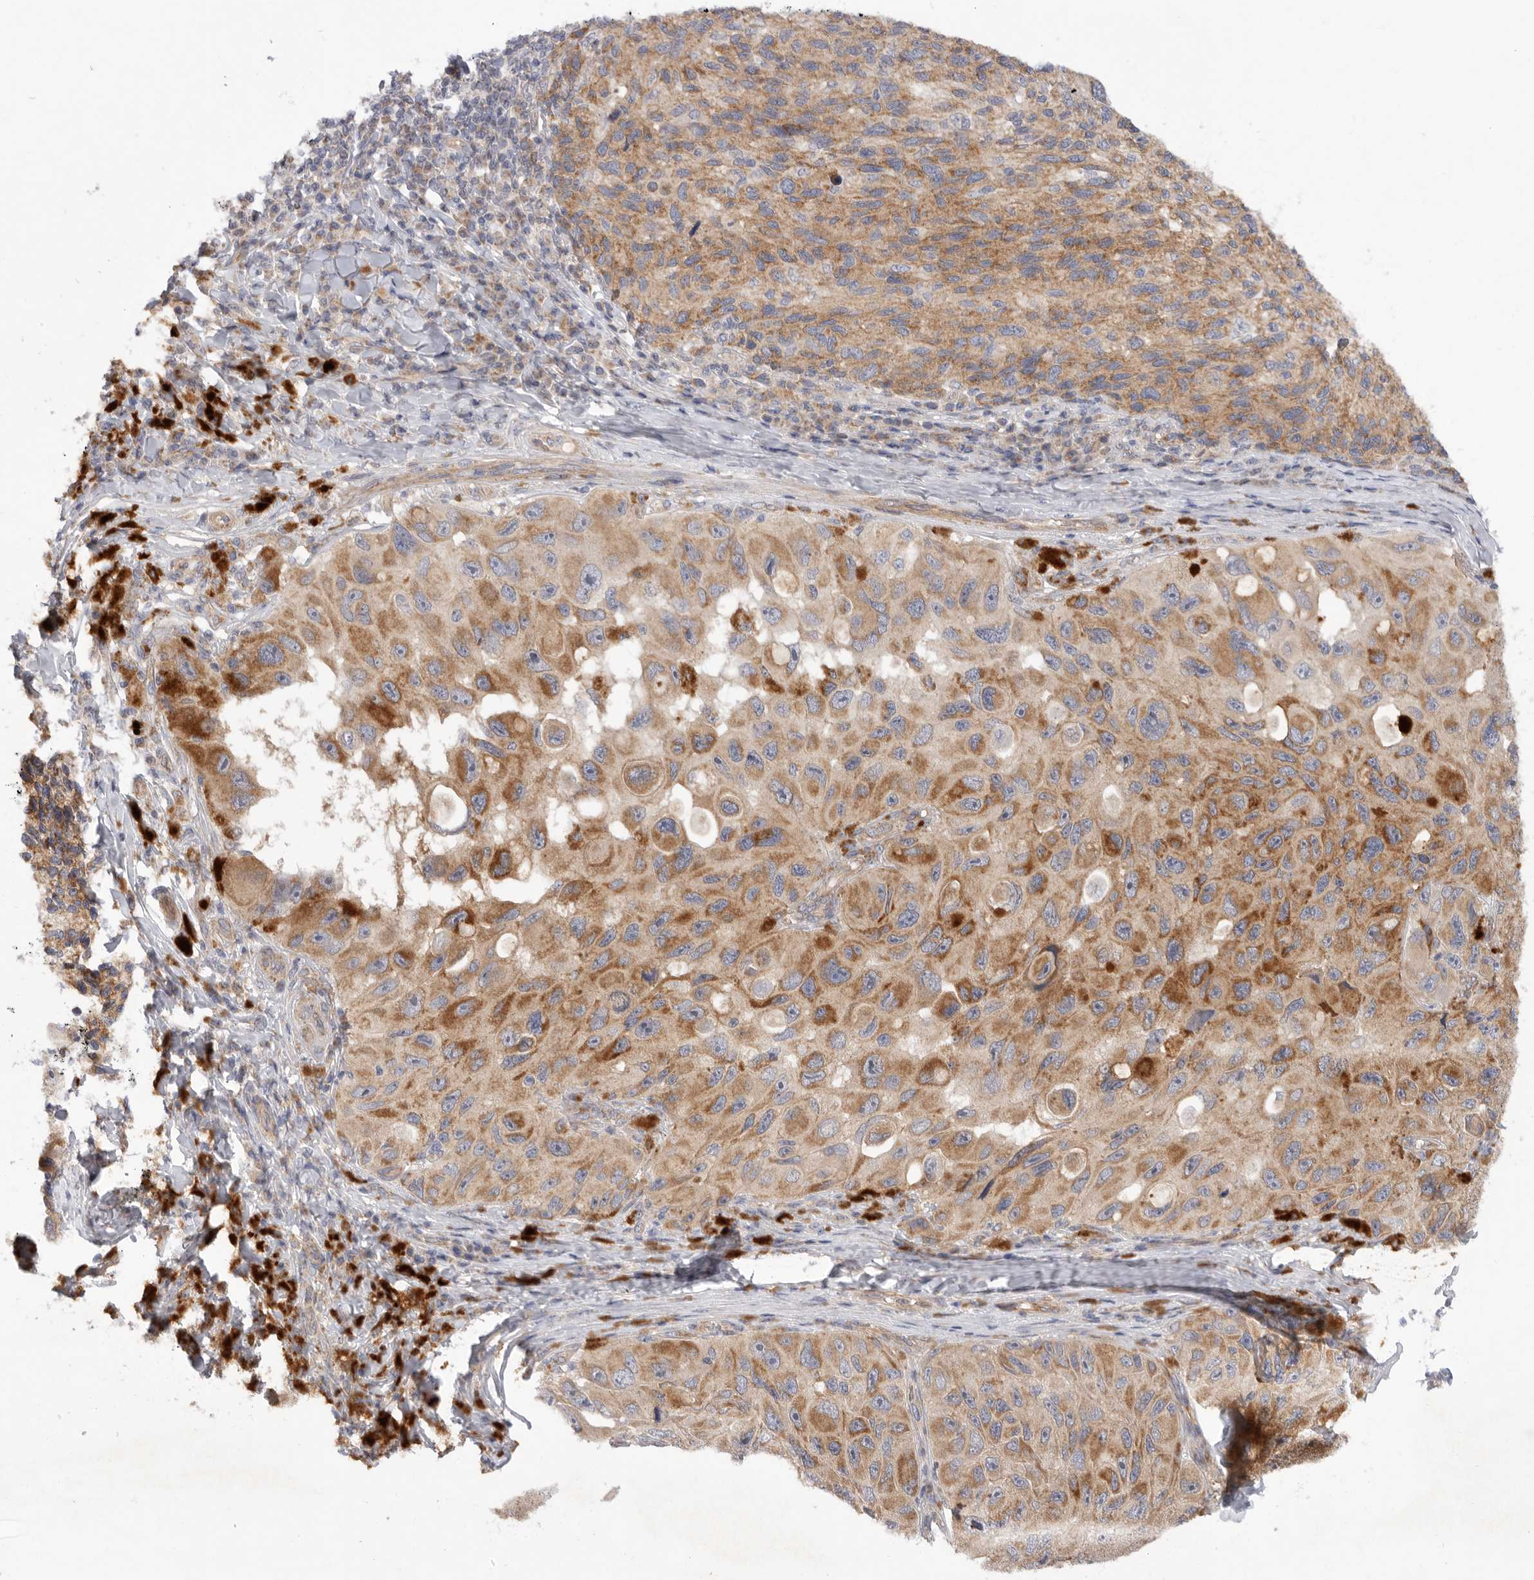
{"staining": {"intensity": "moderate", "quantity": ">75%", "location": "cytoplasmic/membranous"}, "tissue": "melanoma", "cell_type": "Tumor cells", "image_type": "cancer", "snomed": [{"axis": "morphology", "description": "Malignant melanoma, NOS"}, {"axis": "topography", "description": "Skin"}], "caption": "A brown stain shows moderate cytoplasmic/membranous positivity of a protein in human melanoma tumor cells.", "gene": "MTFR1L", "patient": {"sex": "female", "age": 73}}